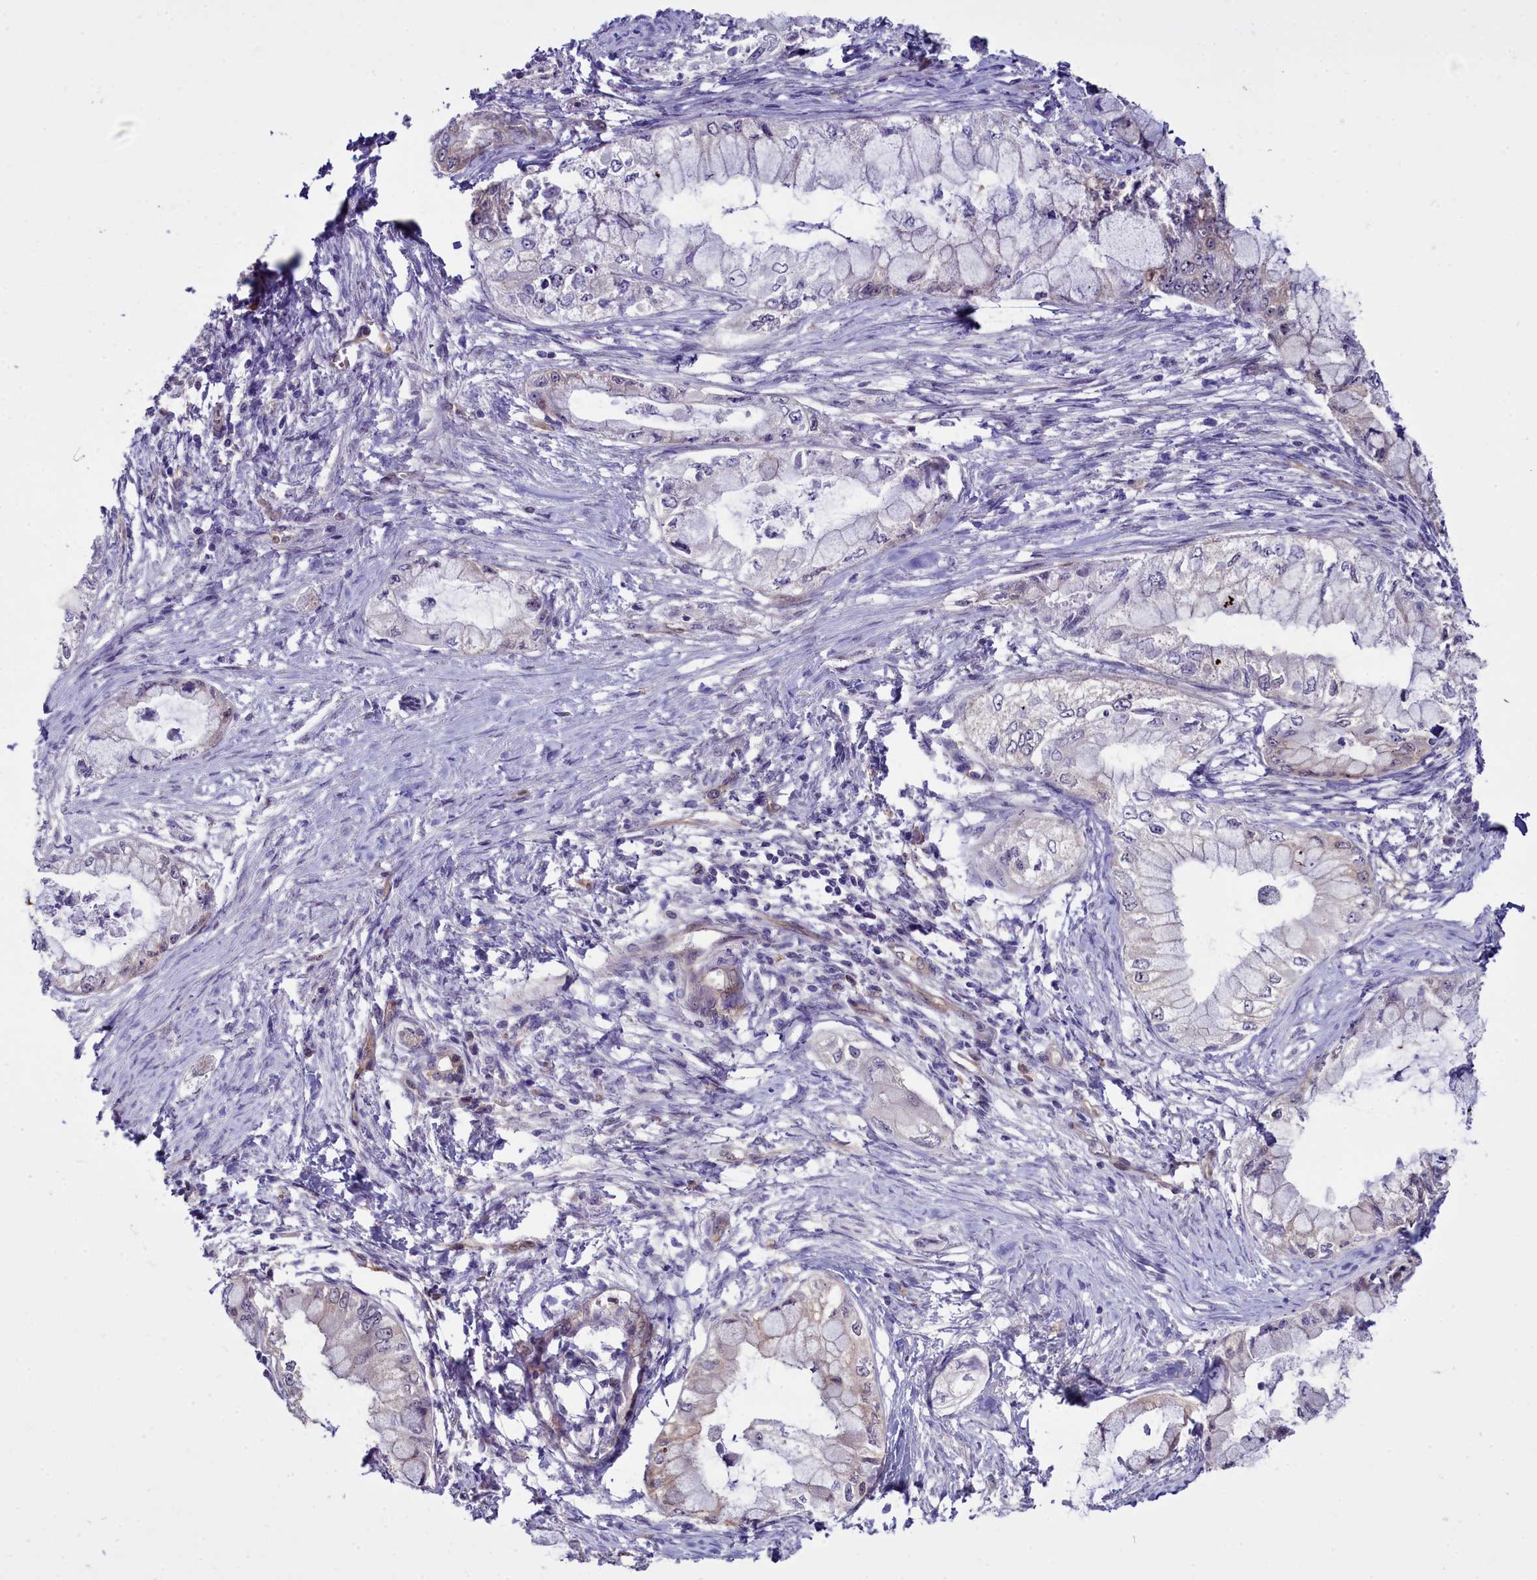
{"staining": {"intensity": "negative", "quantity": "none", "location": "none"}, "tissue": "pancreatic cancer", "cell_type": "Tumor cells", "image_type": "cancer", "snomed": [{"axis": "morphology", "description": "Adenocarcinoma, NOS"}, {"axis": "topography", "description": "Pancreas"}], "caption": "Tumor cells show no significant protein expression in adenocarcinoma (pancreatic). The staining is performed using DAB brown chromogen with nuclei counter-stained in using hematoxylin.", "gene": "BCAR1", "patient": {"sex": "male", "age": 48}}